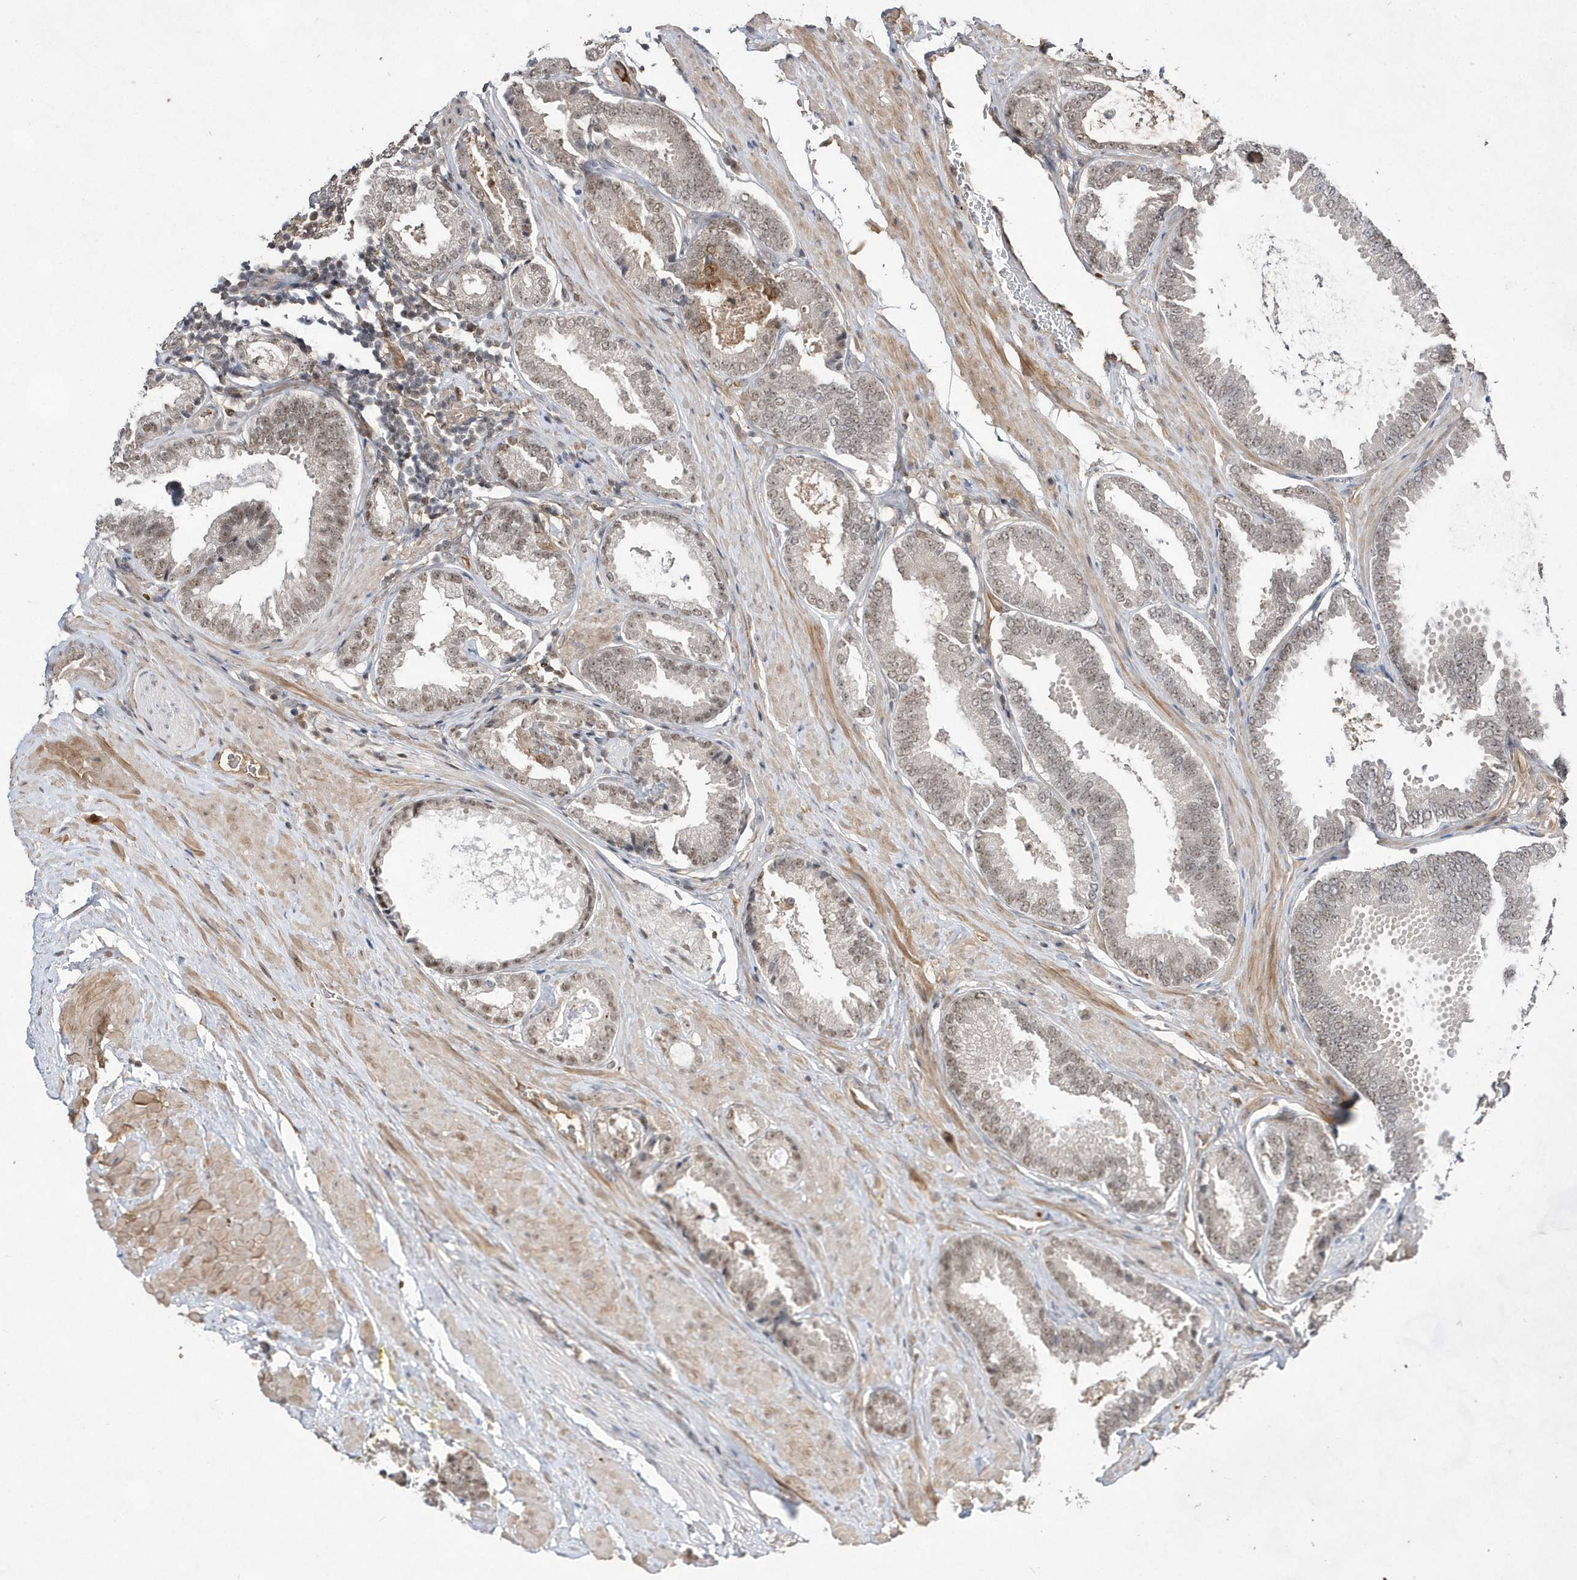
{"staining": {"intensity": "weak", "quantity": "25%-75%", "location": "nuclear"}, "tissue": "prostate cancer", "cell_type": "Tumor cells", "image_type": "cancer", "snomed": [{"axis": "morphology", "description": "Normal tissue, NOS"}, {"axis": "morphology", "description": "Adenocarcinoma, Low grade"}, {"axis": "topography", "description": "Prostate"}, {"axis": "topography", "description": "Peripheral nerve tissue"}], "caption": "High-power microscopy captured an IHC micrograph of prostate cancer, revealing weak nuclear expression in about 25%-75% of tumor cells. (IHC, brightfield microscopy, high magnification).", "gene": "TMEM132B", "patient": {"sex": "male", "age": 71}}